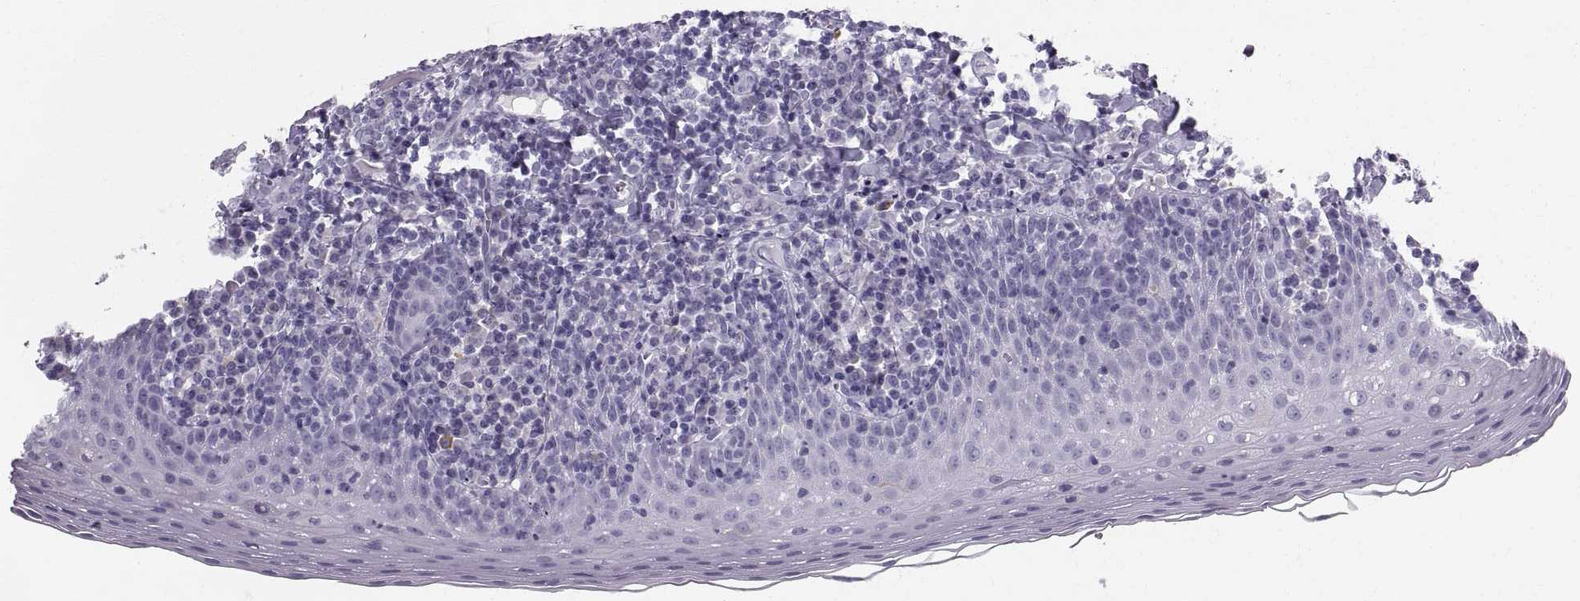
{"staining": {"intensity": "negative", "quantity": "none", "location": "none"}, "tissue": "tonsil", "cell_type": "Germinal center cells", "image_type": "normal", "snomed": [{"axis": "morphology", "description": "Normal tissue, NOS"}, {"axis": "morphology", "description": "Inflammation, NOS"}, {"axis": "topography", "description": "Tonsil"}], "caption": "Immunohistochemical staining of unremarkable tonsil reveals no significant positivity in germinal center cells. Nuclei are stained in blue.", "gene": "SLC22A6", "patient": {"sex": "female", "age": 31}}